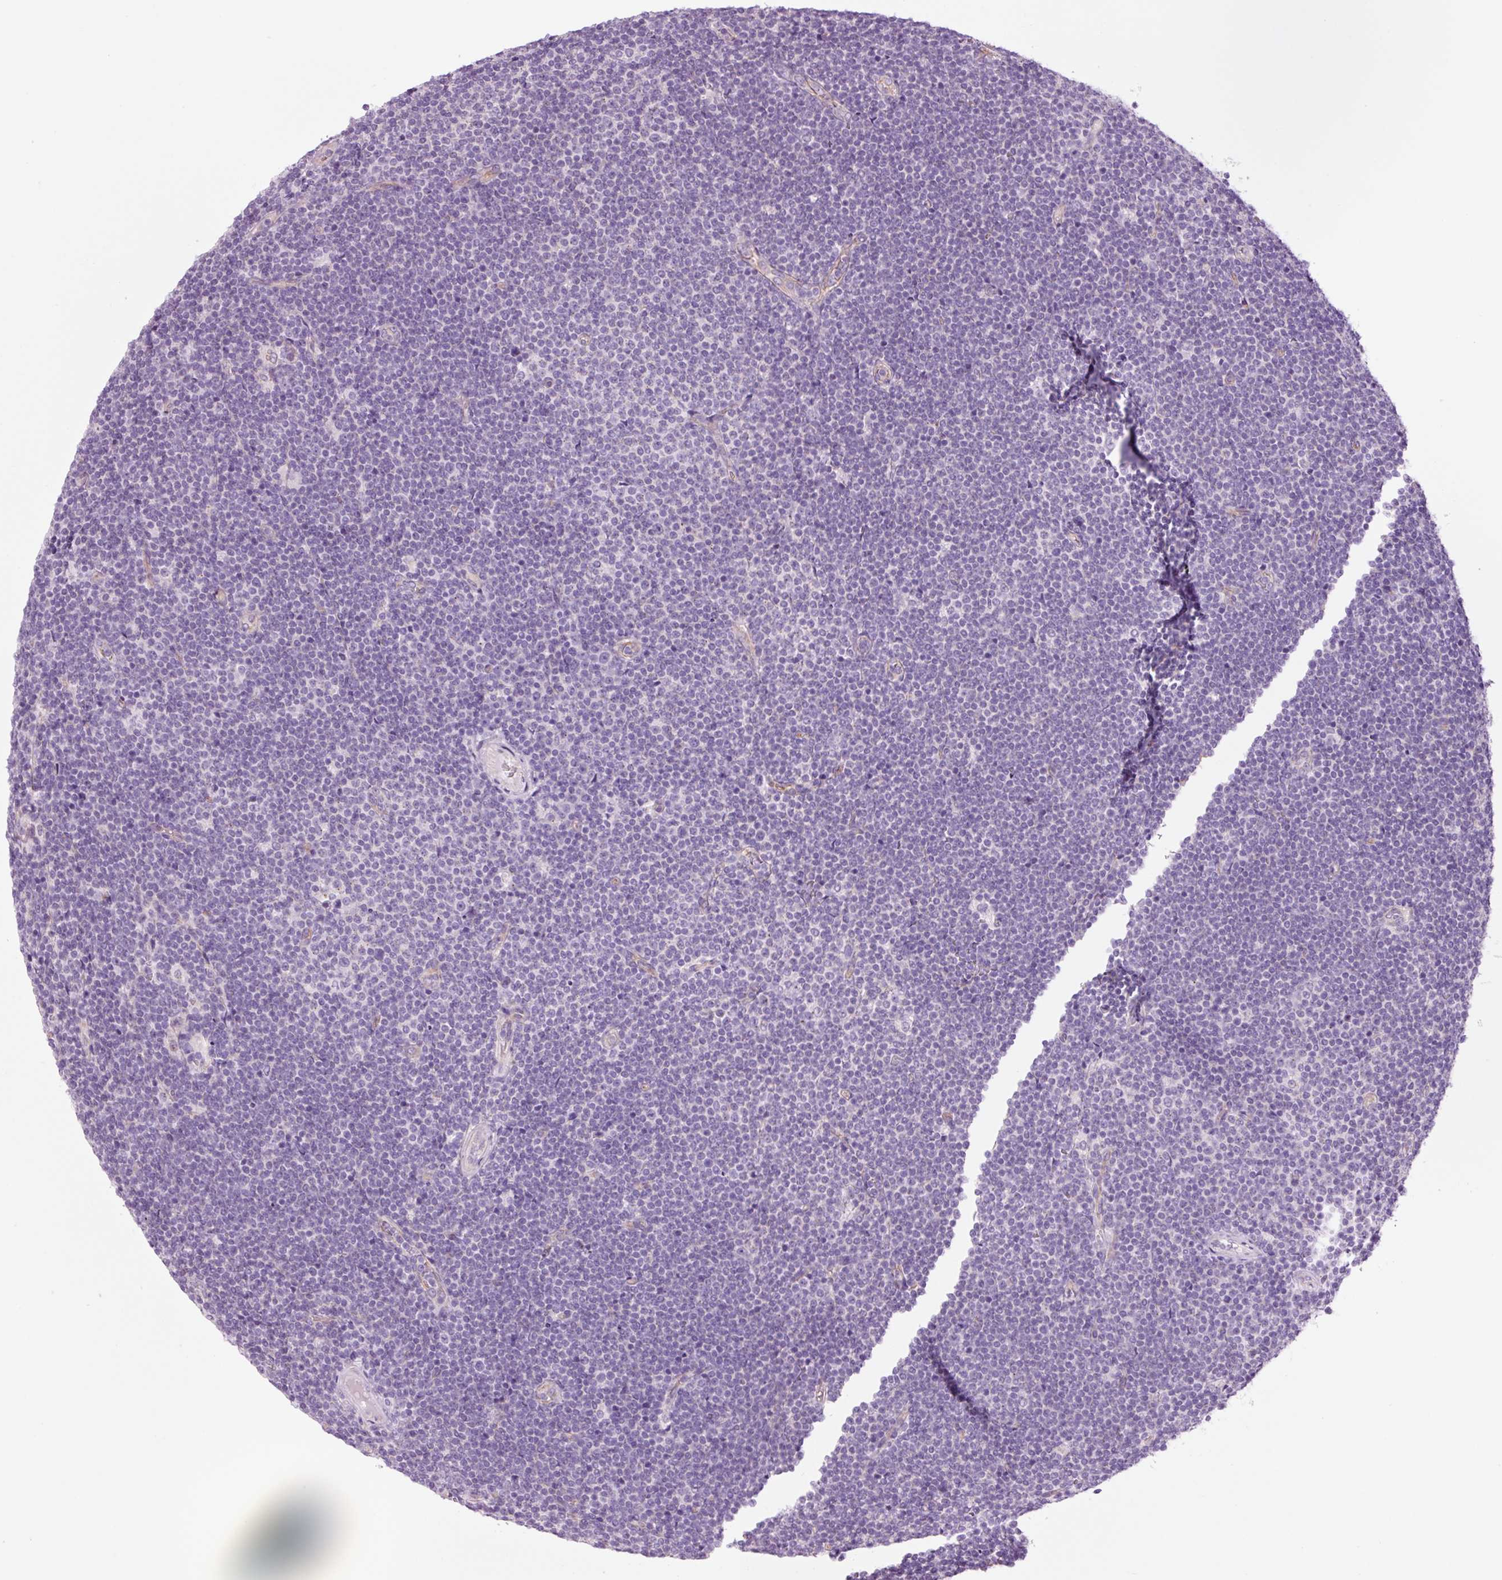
{"staining": {"intensity": "negative", "quantity": "none", "location": "none"}, "tissue": "lymphoma", "cell_type": "Tumor cells", "image_type": "cancer", "snomed": [{"axis": "morphology", "description": "Malignant lymphoma, non-Hodgkin's type, Low grade"}, {"axis": "topography", "description": "Lymph node"}], "caption": "The histopathology image reveals no significant expression in tumor cells of lymphoma.", "gene": "HSPA4L", "patient": {"sex": "male", "age": 48}}